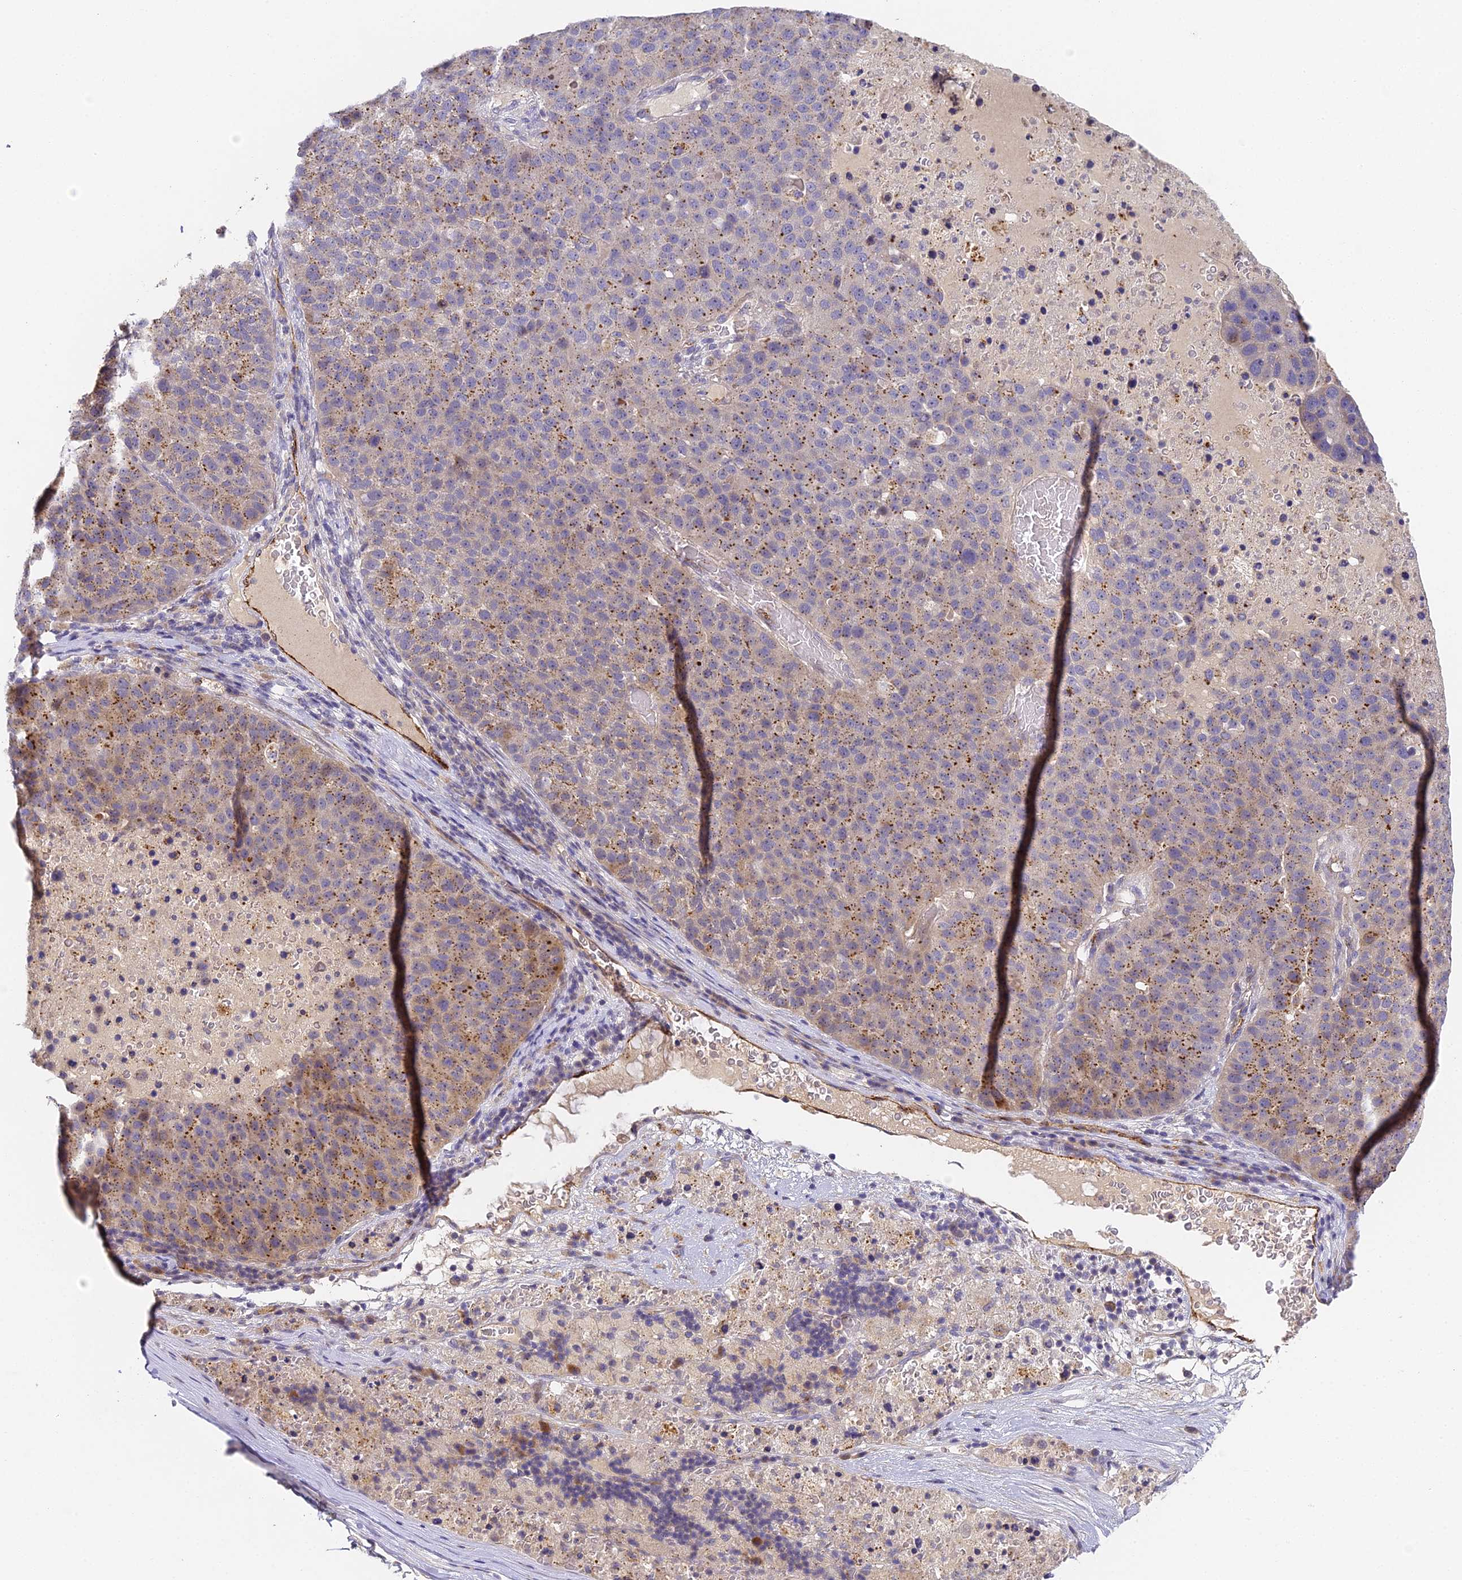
{"staining": {"intensity": "moderate", "quantity": "25%-75%", "location": "cytoplasmic/membranous"}, "tissue": "pancreatic cancer", "cell_type": "Tumor cells", "image_type": "cancer", "snomed": [{"axis": "morphology", "description": "Adenocarcinoma, NOS"}, {"axis": "topography", "description": "Pancreas"}], "caption": "A micrograph showing moderate cytoplasmic/membranous staining in about 25%-75% of tumor cells in pancreatic adenocarcinoma, as visualized by brown immunohistochemical staining.", "gene": "DNAAF10", "patient": {"sex": "female", "age": 61}}